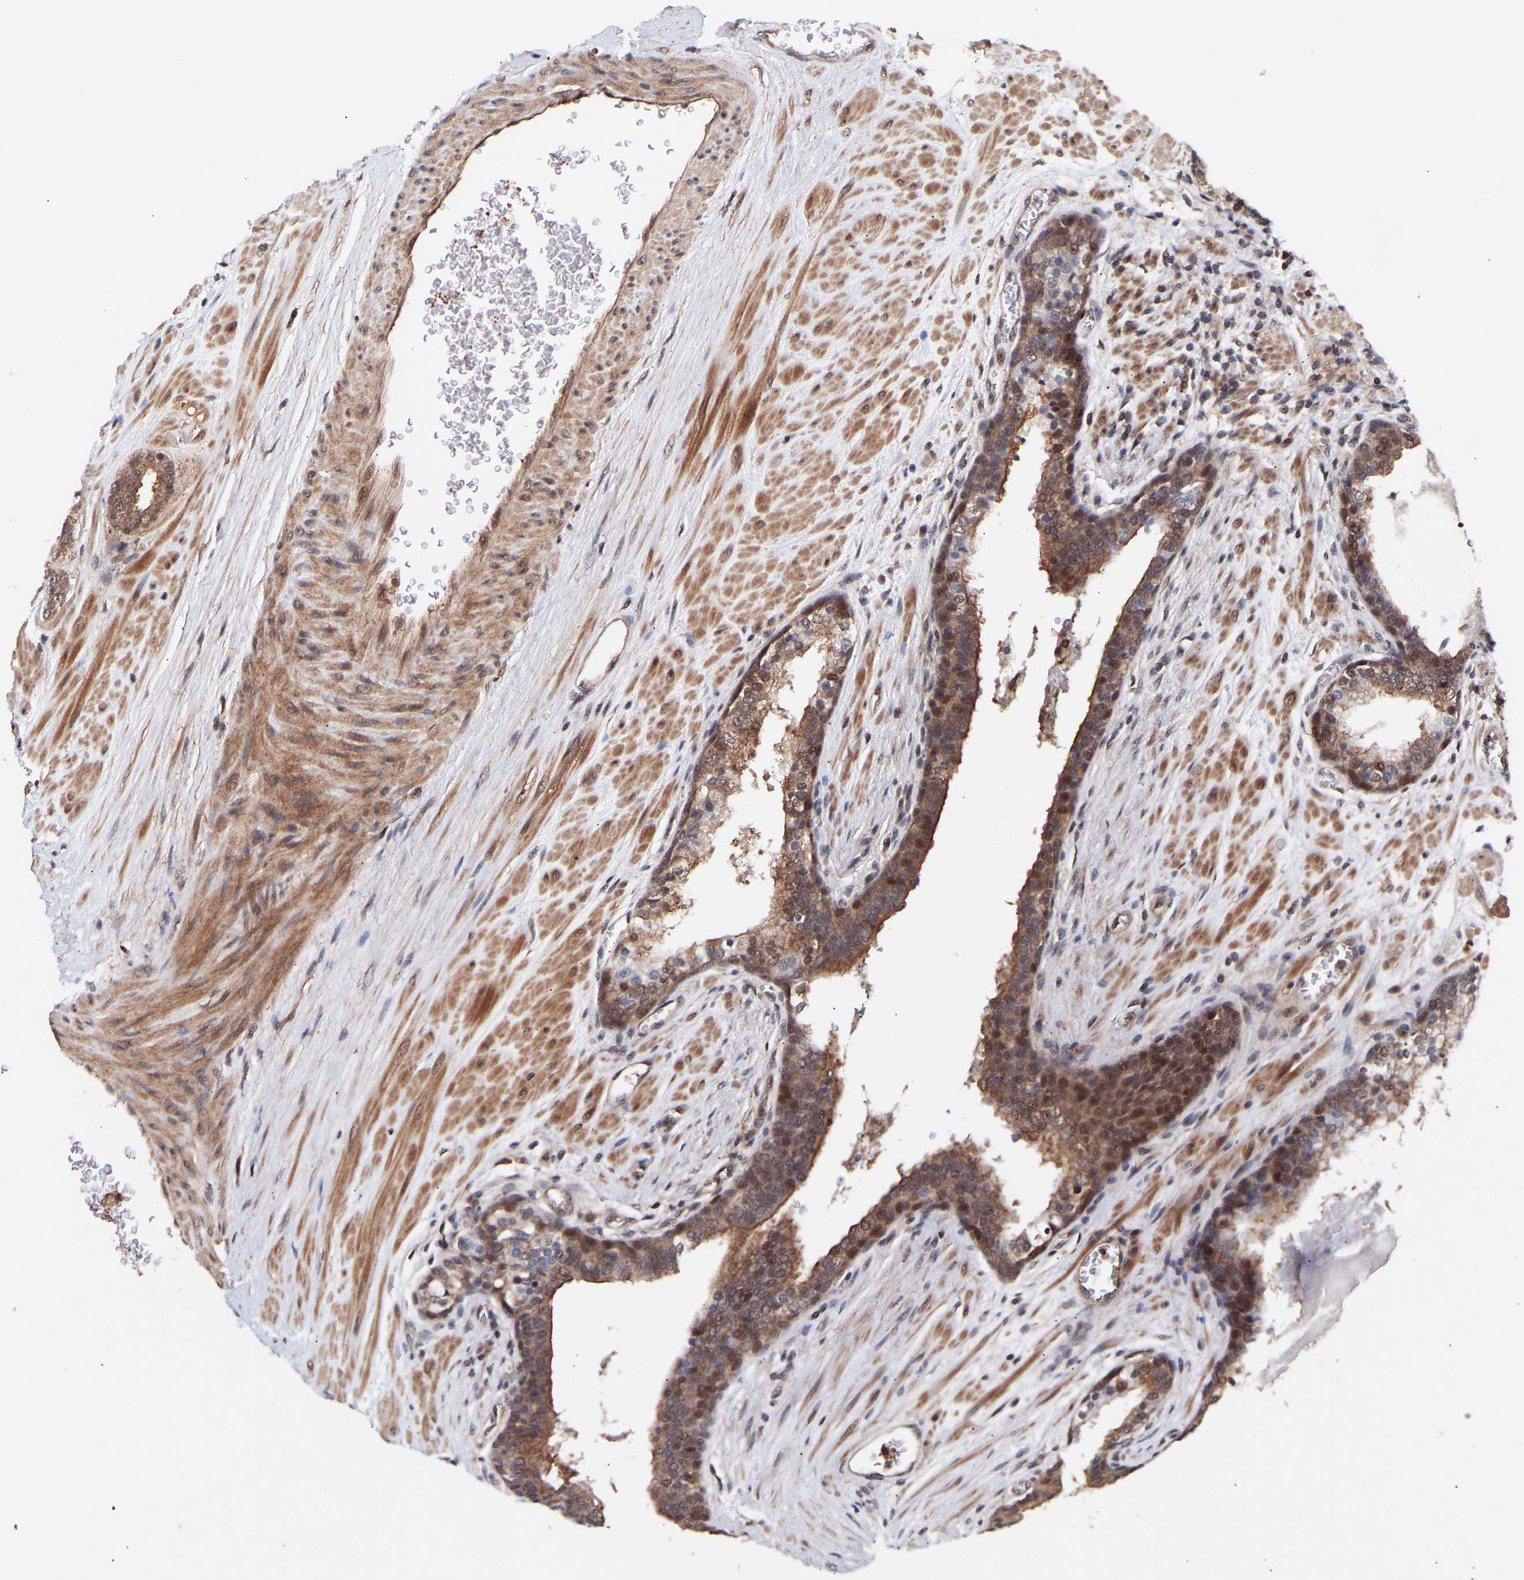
{"staining": {"intensity": "moderate", "quantity": "25%-75%", "location": "cytoplasmic/membranous,nuclear"}, "tissue": "prostate cancer", "cell_type": "Tumor cells", "image_type": "cancer", "snomed": [{"axis": "morphology", "description": "Adenocarcinoma, High grade"}, {"axis": "topography", "description": "Prostate"}], "caption": "Immunohistochemistry (IHC) (DAB) staining of human prostate cancer exhibits moderate cytoplasmic/membranous and nuclear protein positivity in about 25%-75% of tumor cells. (Stains: DAB in brown, nuclei in blue, Microscopy: brightfield microscopy at high magnification).", "gene": "PDLIM5", "patient": {"sex": "male", "age": 60}}